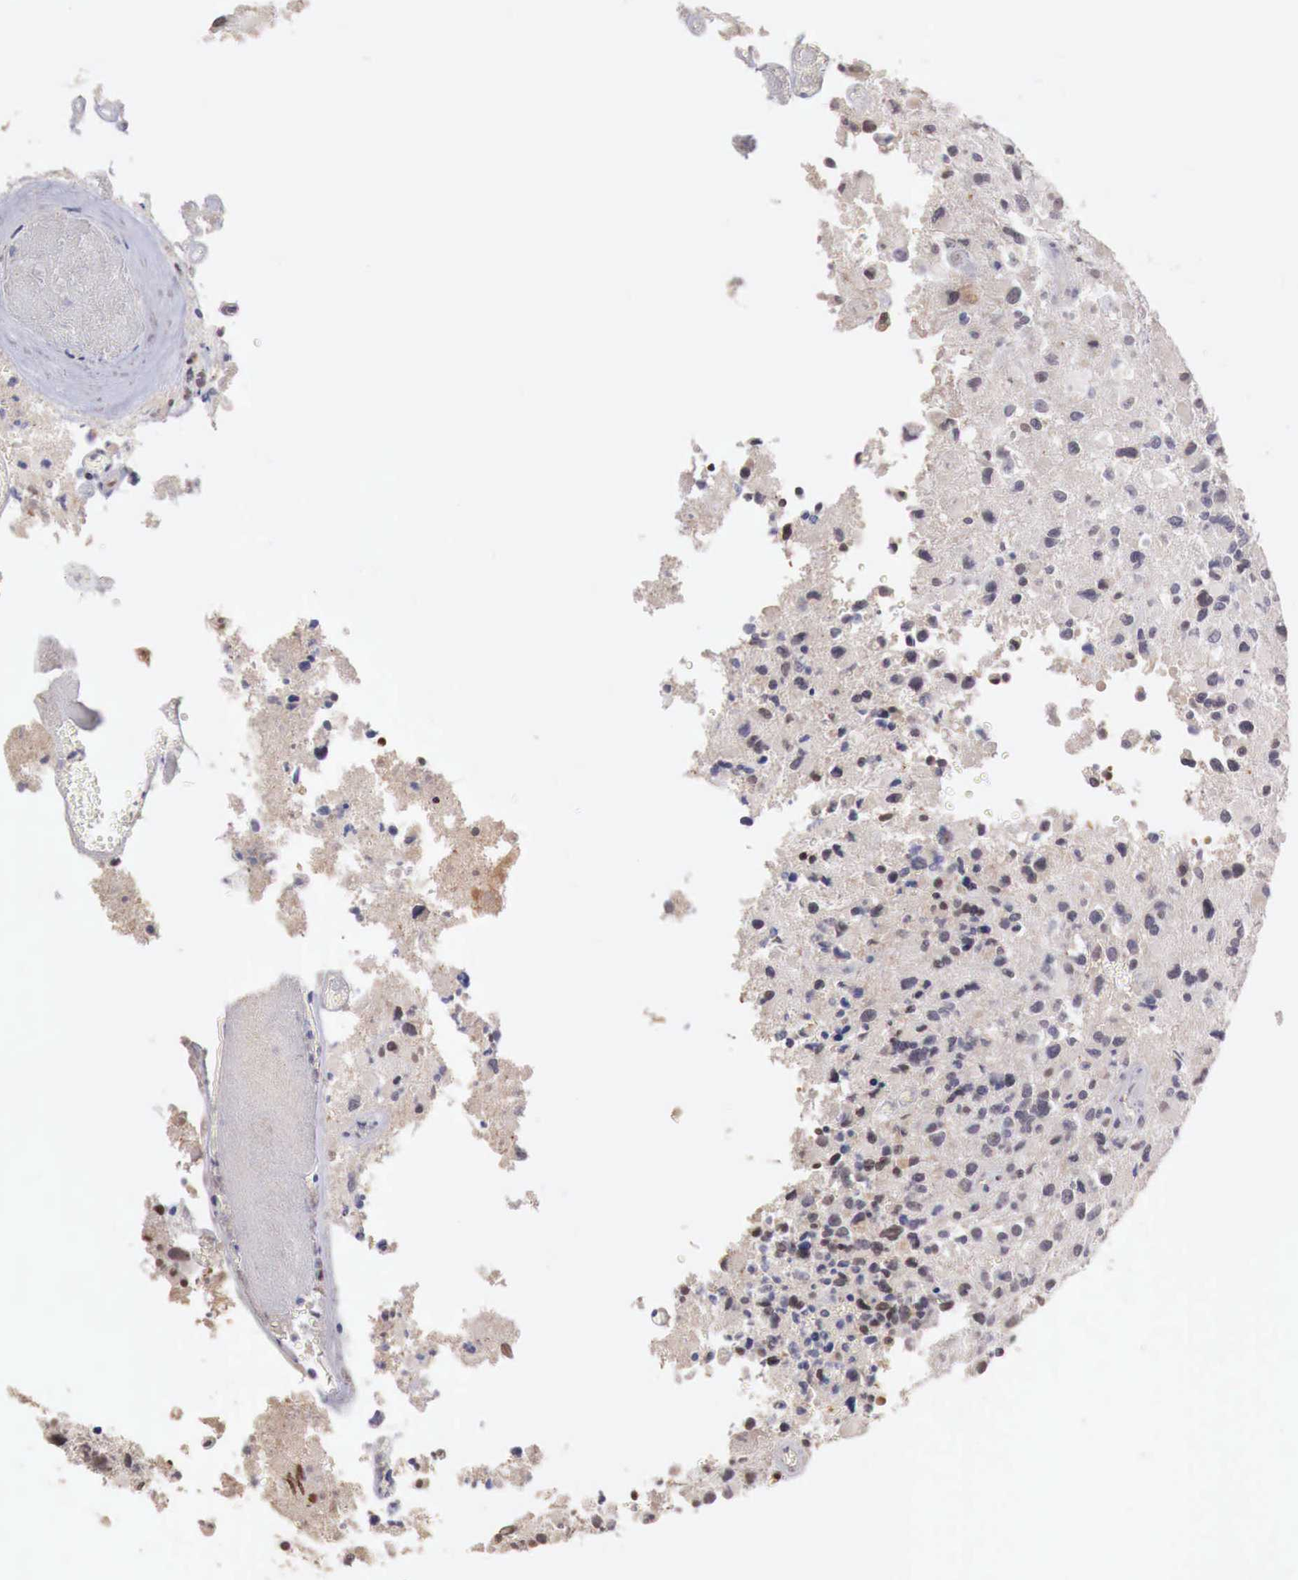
{"staining": {"intensity": "negative", "quantity": "none", "location": "none"}, "tissue": "glioma", "cell_type": "Tumor cells", "image_type": "cancer", "snomed": [{"axis": "morphology", "description": "Glioma, malignant, High grade"}, {"axis": "topography", "description": "Brain"}], "caption": "An IHC image of glioma is shown. There is no staining in tumor cells of glioma.", "gene": "TBC1D9", "patient": {"sex": "male", "age": 69}}